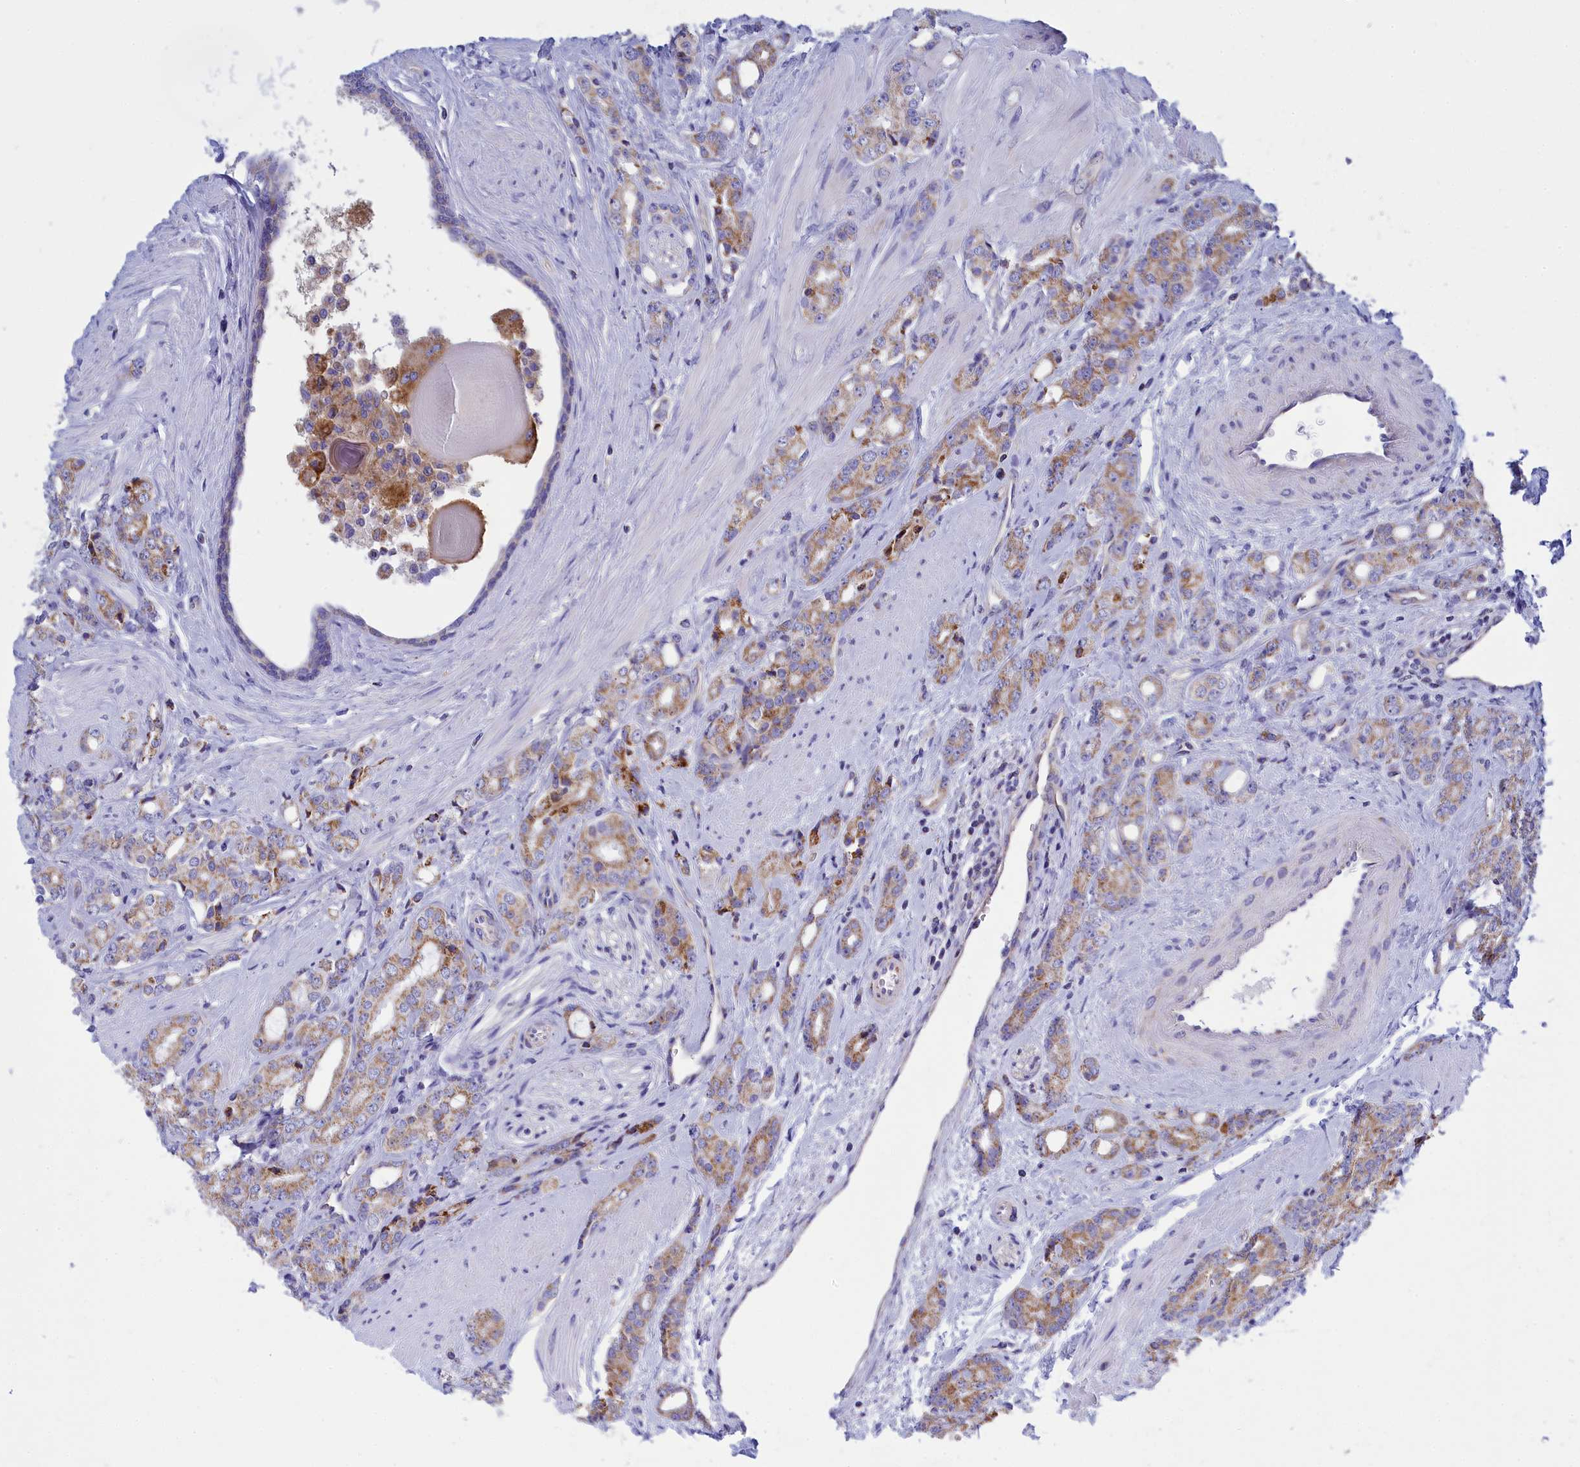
{"staining": {"intensity": "moderate", "quantity": "25%-75%", "location": "cytoplasmic/membranous"}, "tissue": "prostate cancer", "cell_type": "Tumor cells", "image_type": "cancer", "snomed": [{"axis": "morphology", "description": "Adenocarcinoma, High grade"}, {"axis": "topography", "description": "Prostate"}], "caption": "Tumor cells demonstrate medium levels of moderate cytoplasmic/membranous staining in about 25%-75% of cells in prostate cancer.", "gene": "CCRL2", "patient": {"sex": "male", "age": 62}}